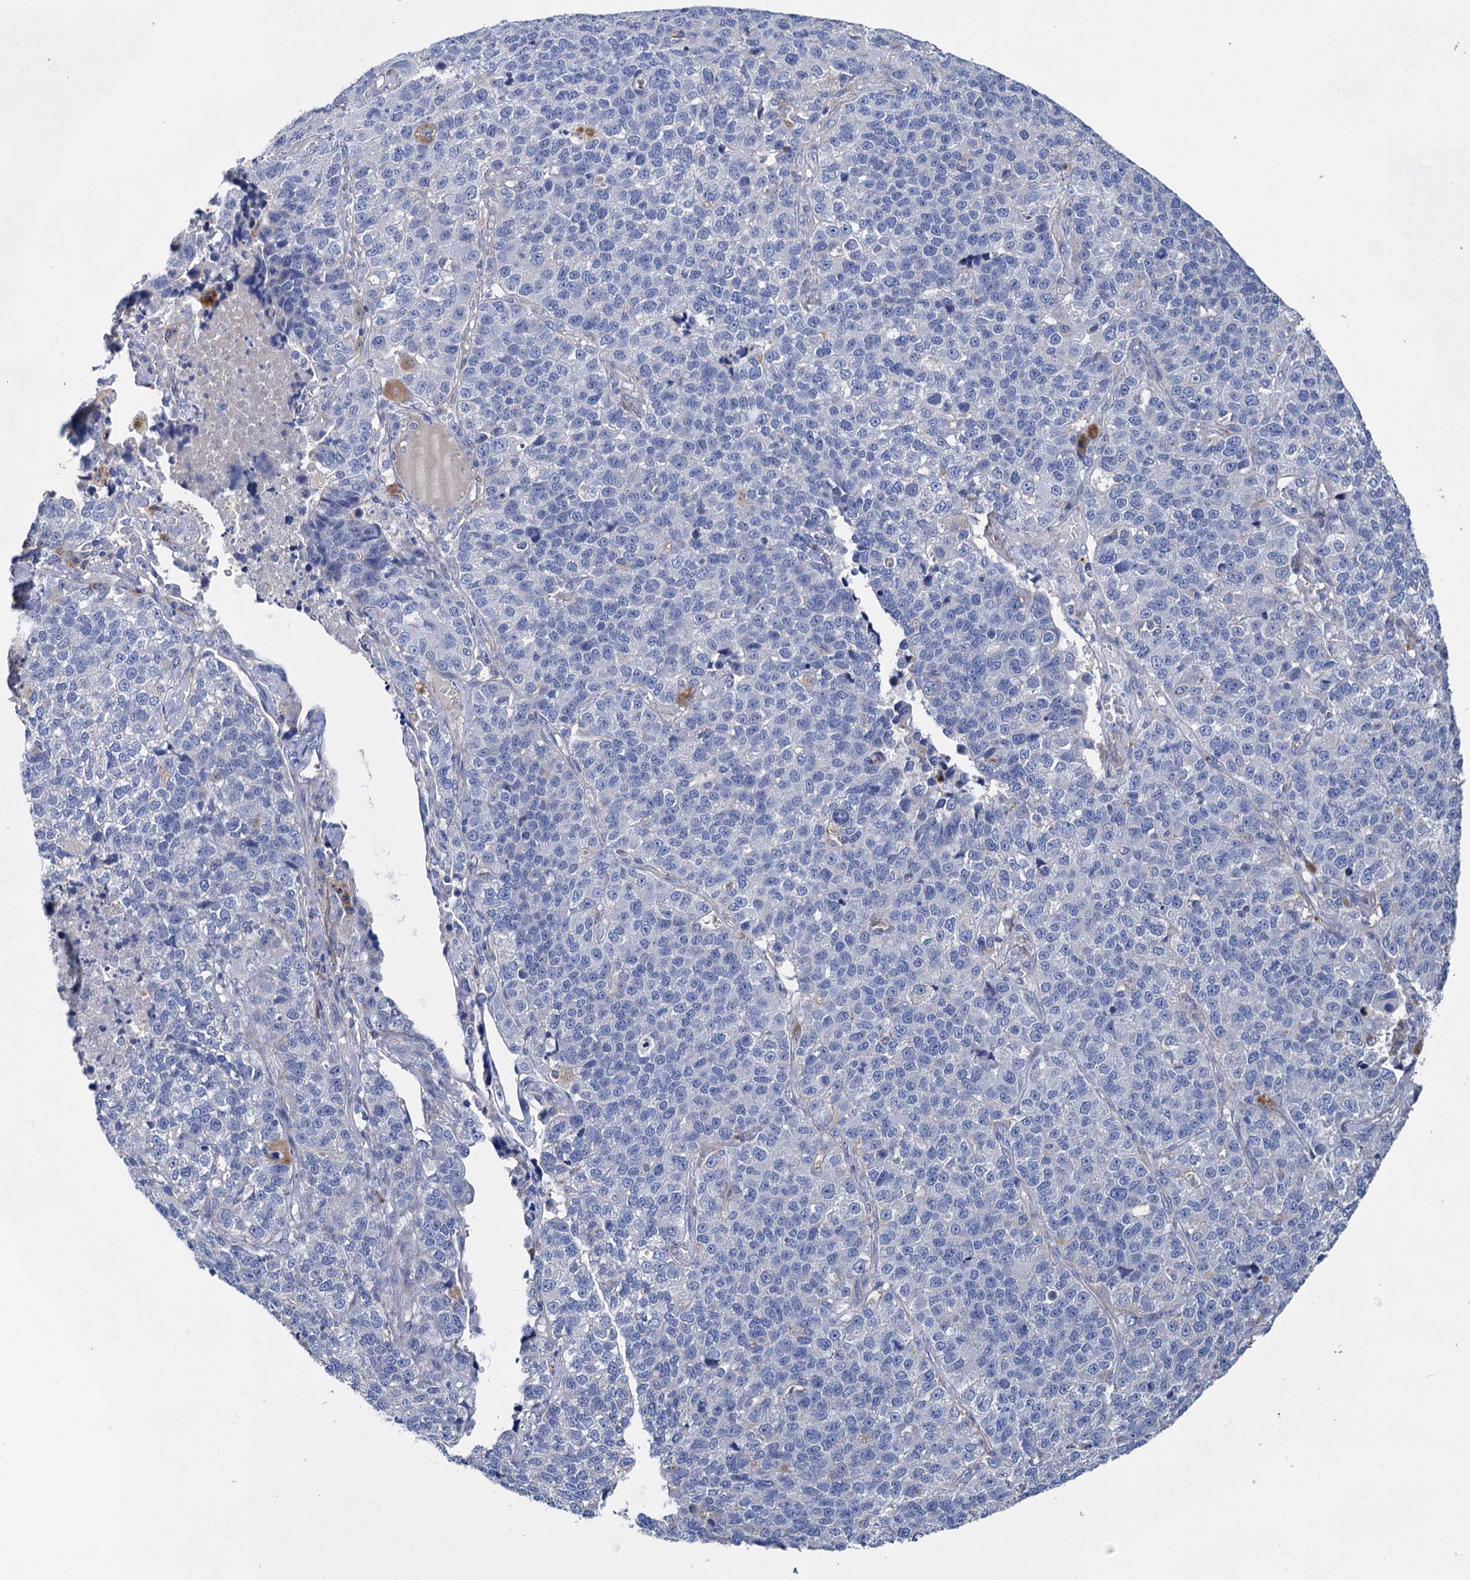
{"staining": {"intensity": "negative", "quantity": "none", "location": "none"}, "tissue": "lung cancer", "cell_type": "Tumor cells", "image_type": "cancer", "snomed": [{"axis": "morphology", "description": "Adenocarcinoma, NOS"}, {"axis": "topography", "description": "Lung"}], "caption": "This is an IHC micrograph of human lung cancer. There is no positivity in tumor cells.", "gene": "GPR155", "patient": {"sex": "male", "age": 49}}